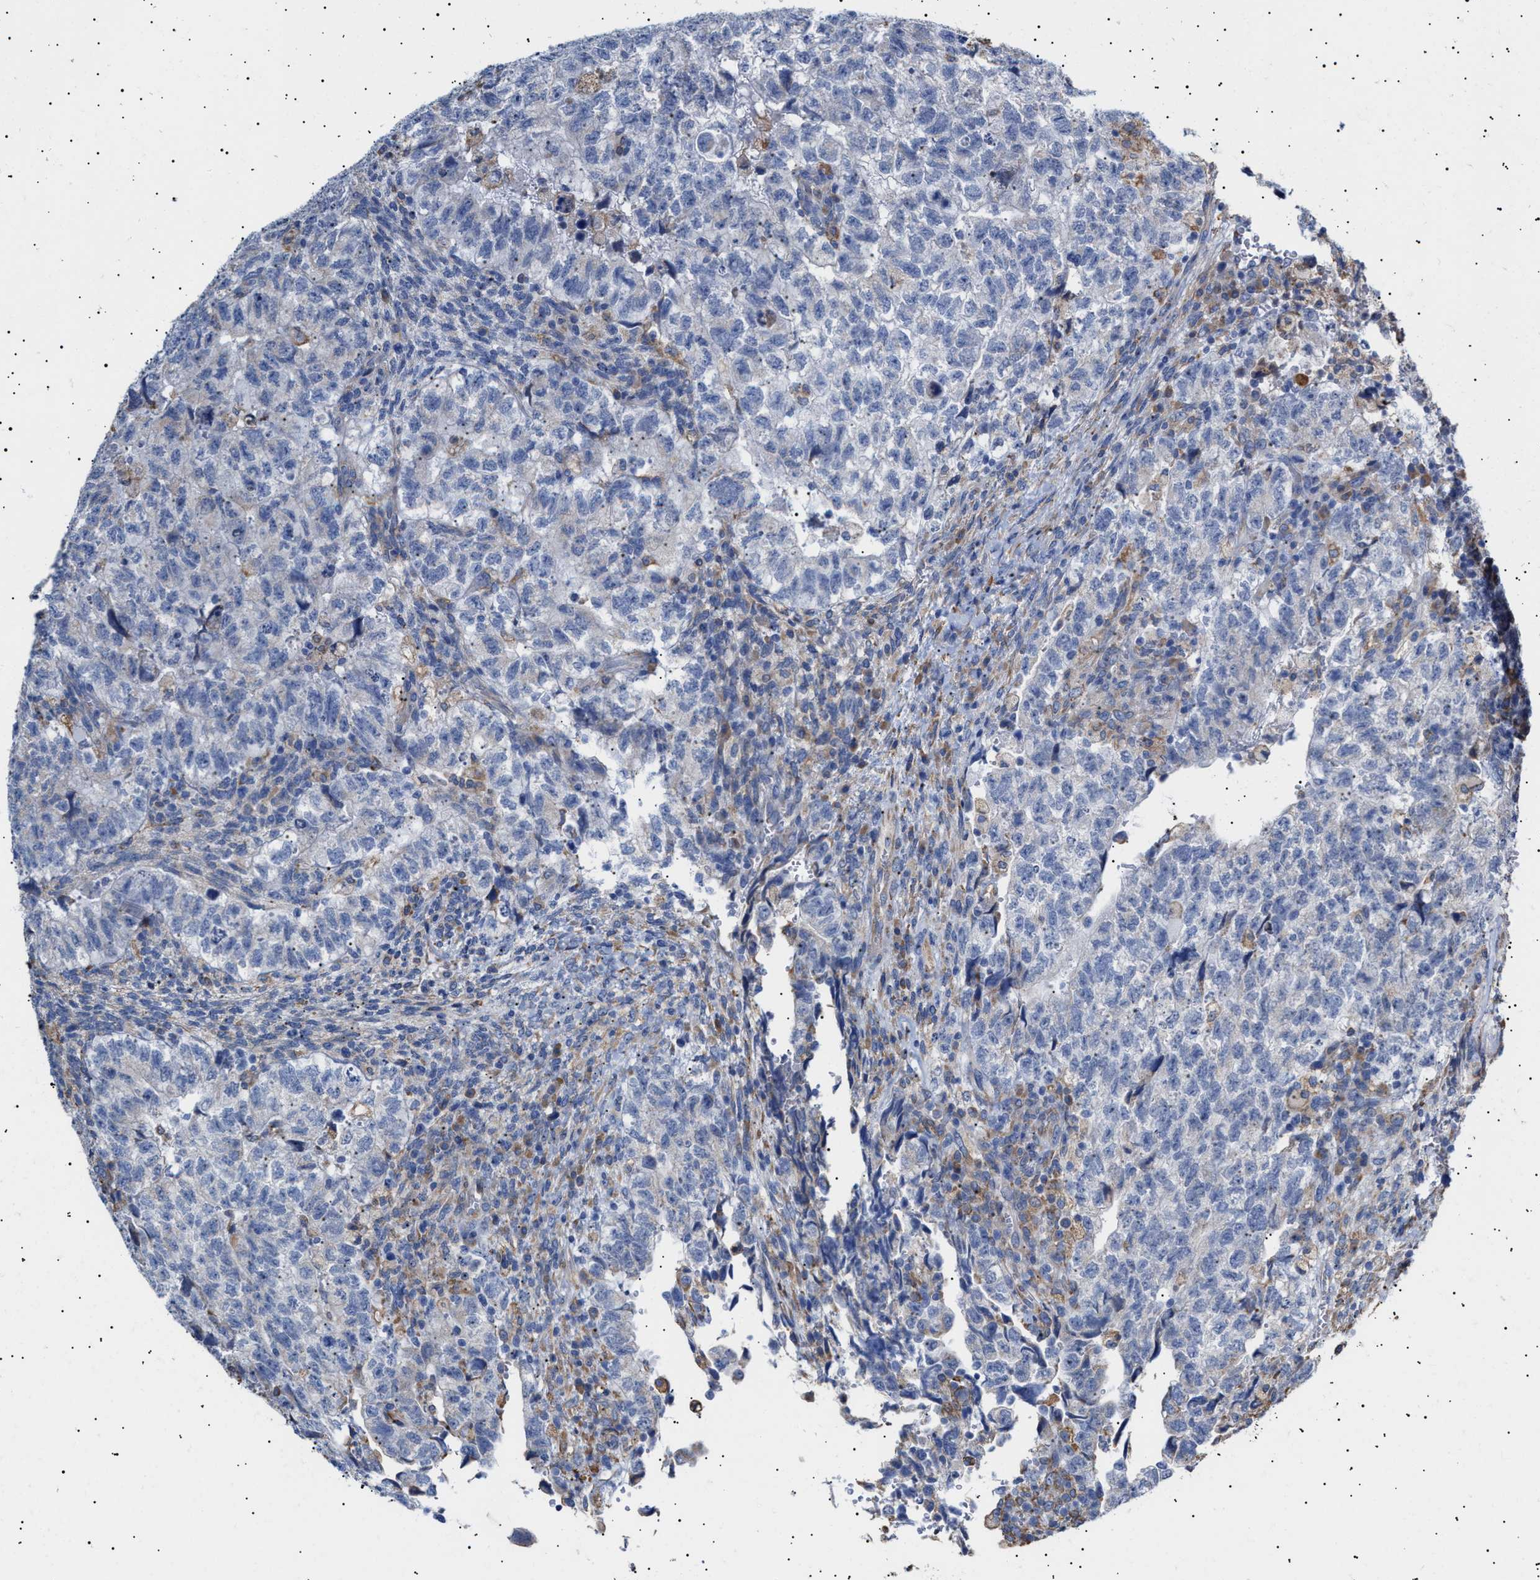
{"staining": {"intensity": "negative", "quantity": "none", "location": "none"}, "tissue": "testis cancer", "cell_type": "Tumor cells", "image_type": "cancer", "snomed": [{"axis": "morphology", "description": "Carcinoma, Embryonal, NOS"}, {"axis": "topography", "description": "Testis"}], "caption": "High power microscopy histopathology image of an immunohistochemistry (IHC) micrograph of testis cancer, revealing no significant staining in tumor cells.", "gene": "ERCC6L2", "patient": {"sex": "male", "age": 36}}